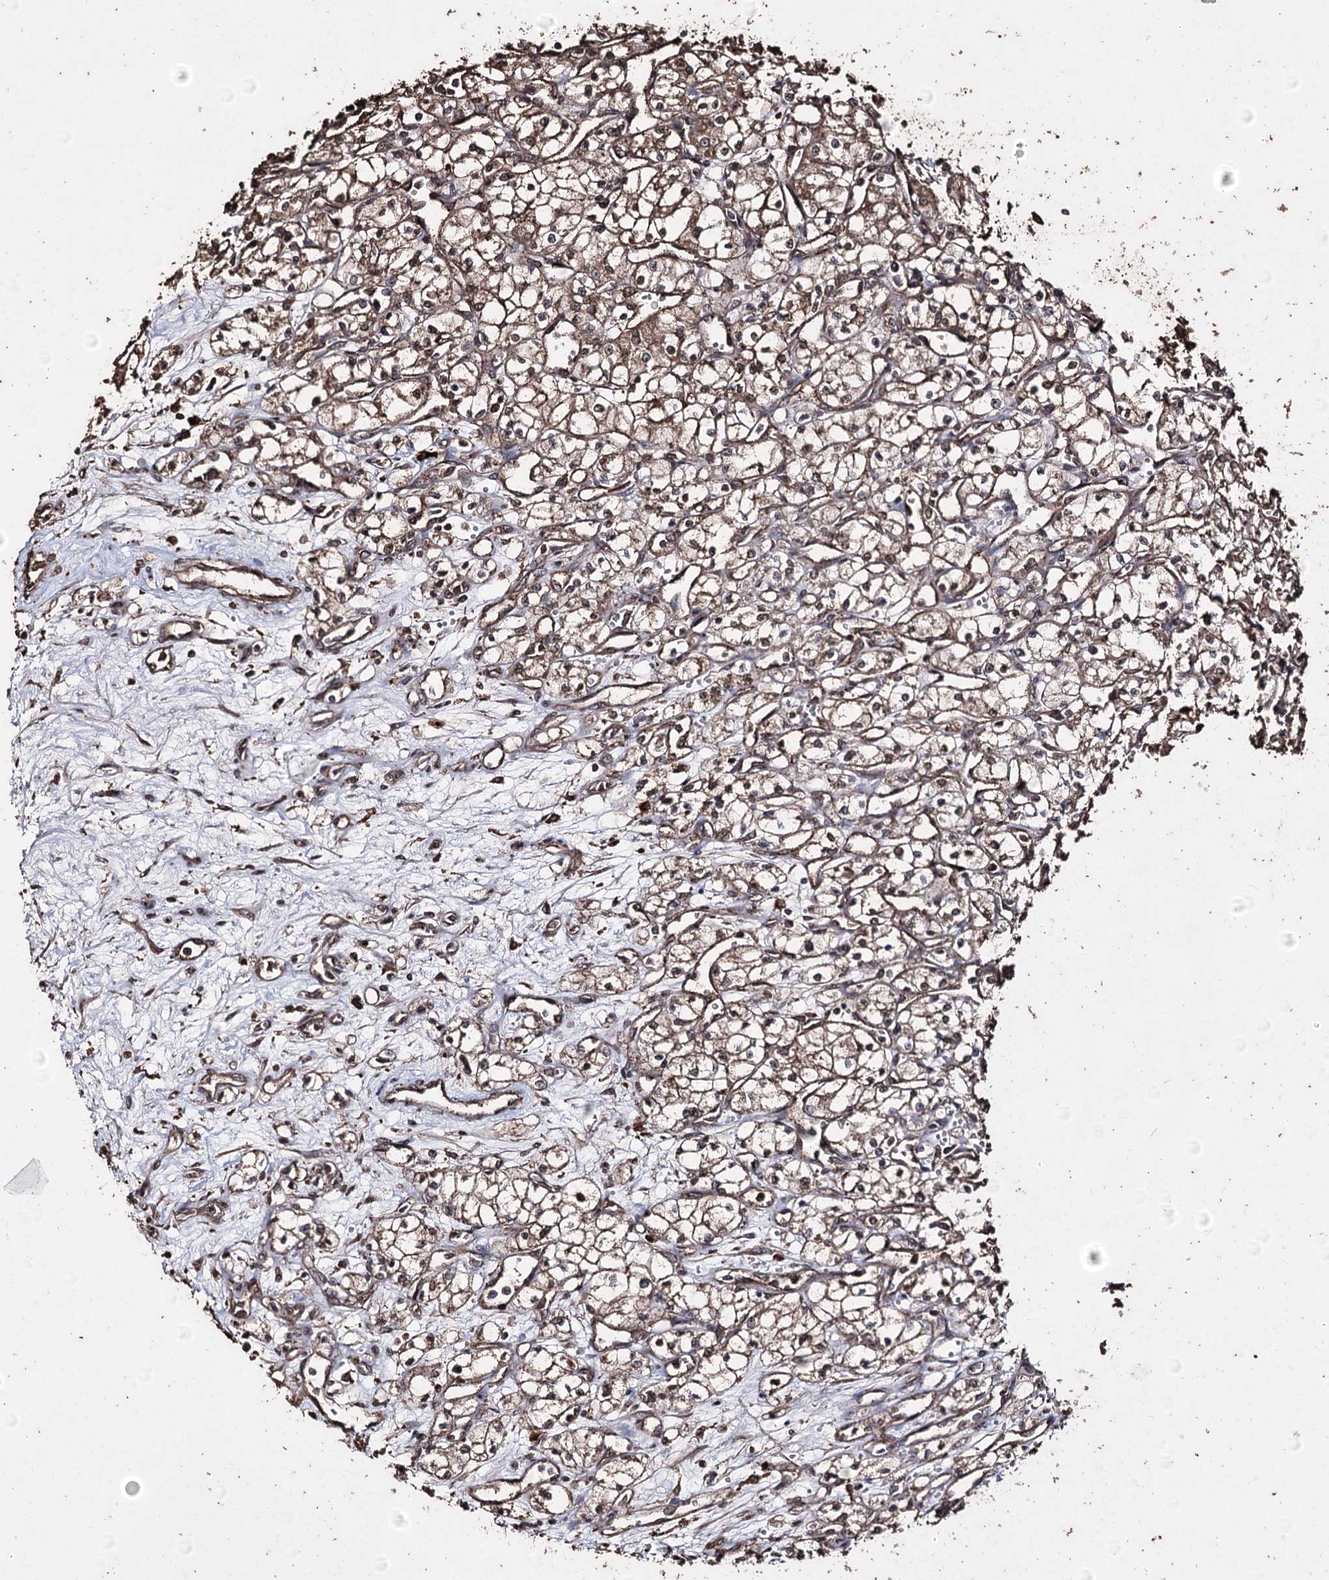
{"staining": {"intensity": "moderate", "quantity": ">75%", "location": "cytoplasmic/membranous"}, "tissue": "renal cancer", "cell_type": "Tumor cells", "image_type": "cancer", "snomed": [{"axis": "morphology", "description": "Adenocarcinoma, NOS"}, {"axis": "topography", "description": "Kidney"}], "caption": "Immunohistochemistry (IHC) (DAB) staining of renal cancer (adenocarcinoma) reveals moderate cytoplasmic/membranous protein staining in about >75% of tumor cells.", "gene": "ZNF662", "patient": {"sex": "male", "age": 59}}